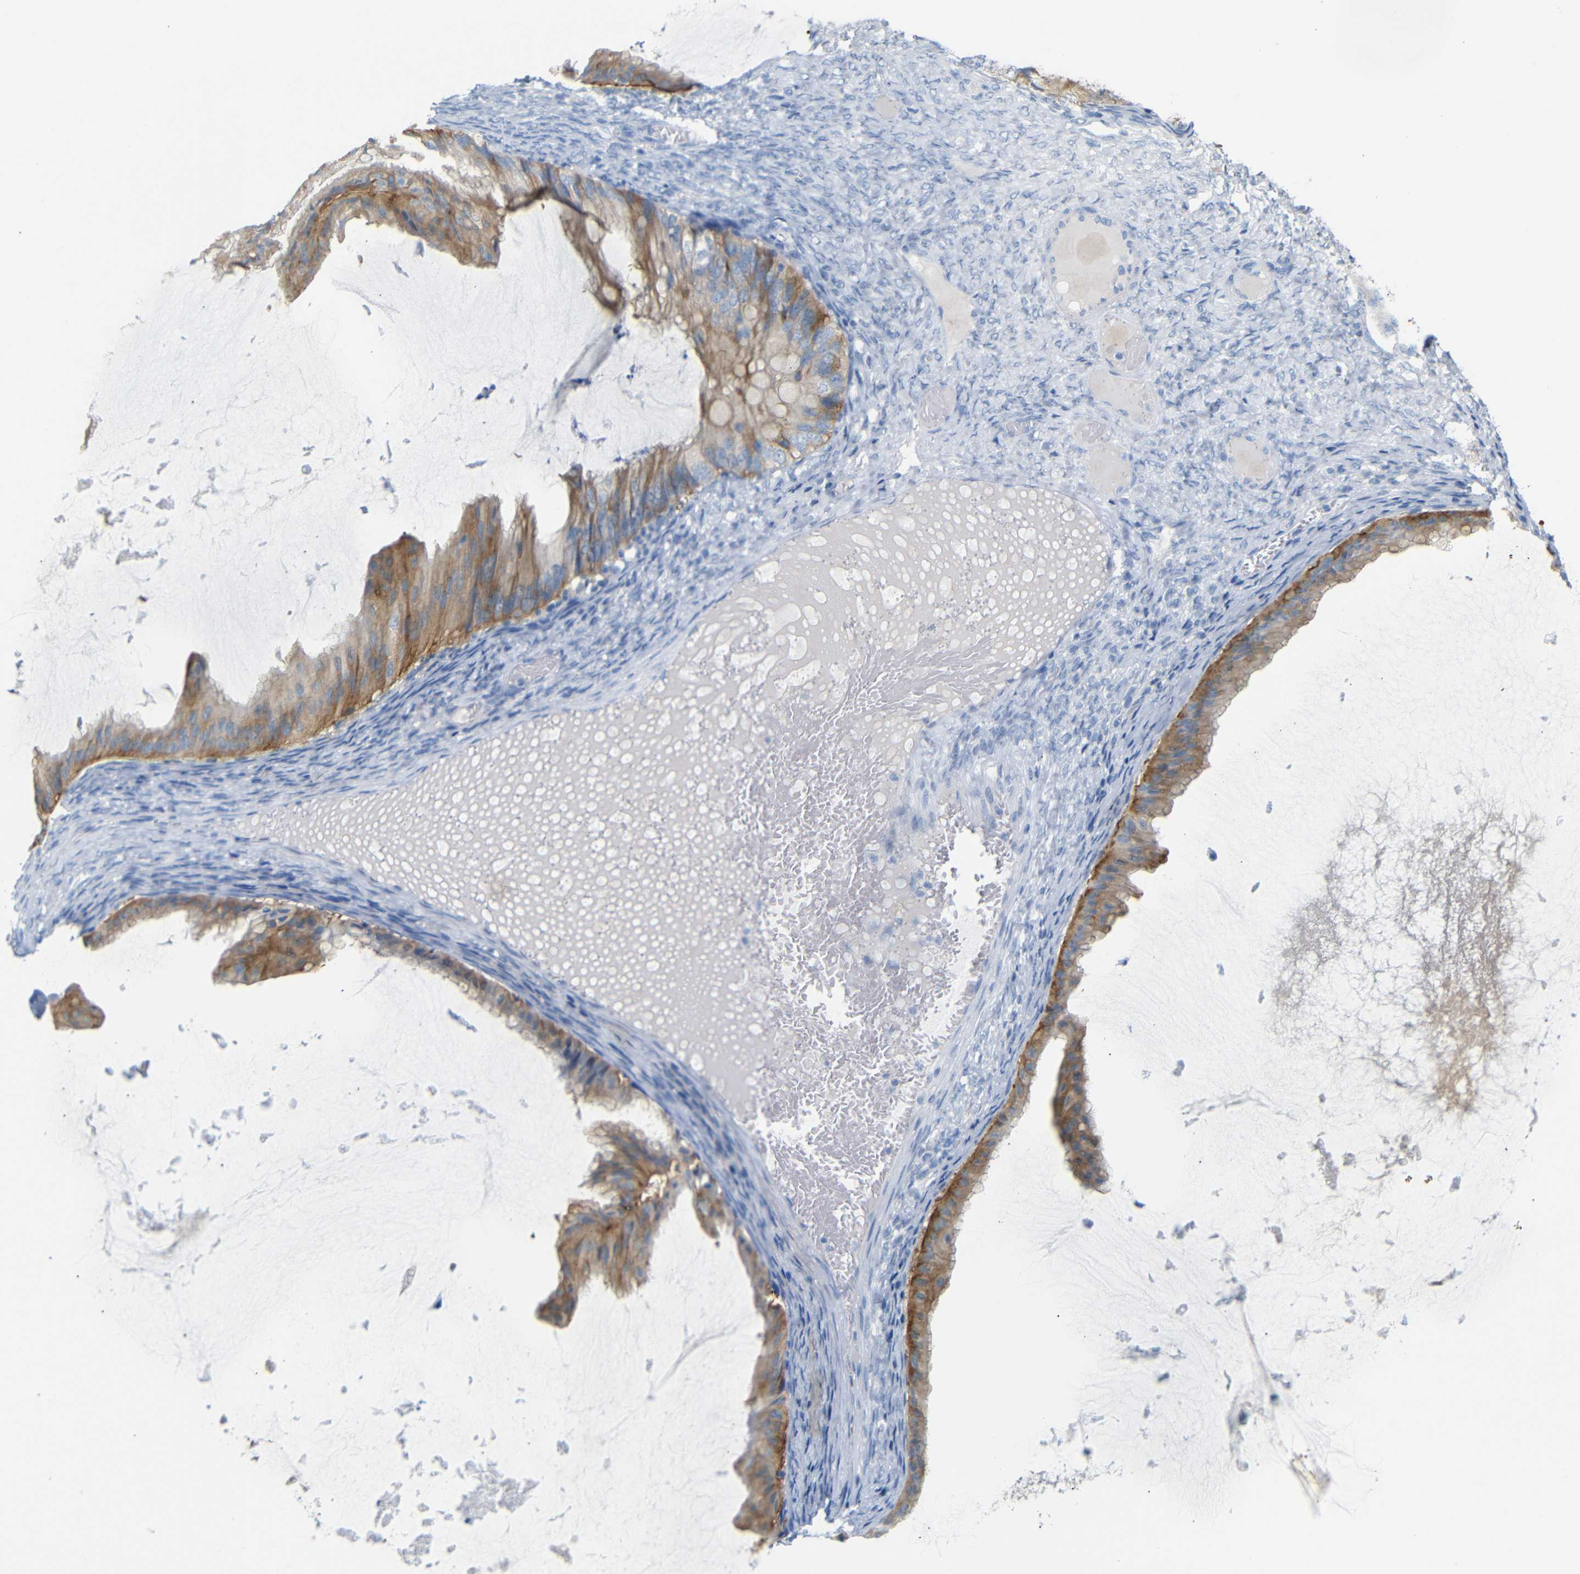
{"staining": {"intensity": "moderate", "quantity": "25%-75%", "location": "cytoplasmic/membranous"}, "tissue": "ovarian cancer", "cell_type": "Tumor cells", "image_type": "cancer", "snomed": [{"axis": "morphology", "description": "Cystadenocarcinoma, mucinous, NOS"}, {"axis": "topography", "description": "Ovary"}], "caption": "Ovarian mucinous cystadenocarcinoma stained with immunohistochemistry demonstrates moderate cytoplasmic/membranous staining in approximately 25%-75% of tumor cells.", "gene": "FCRL1", "patient": {"sex": "female", "age": 61}}